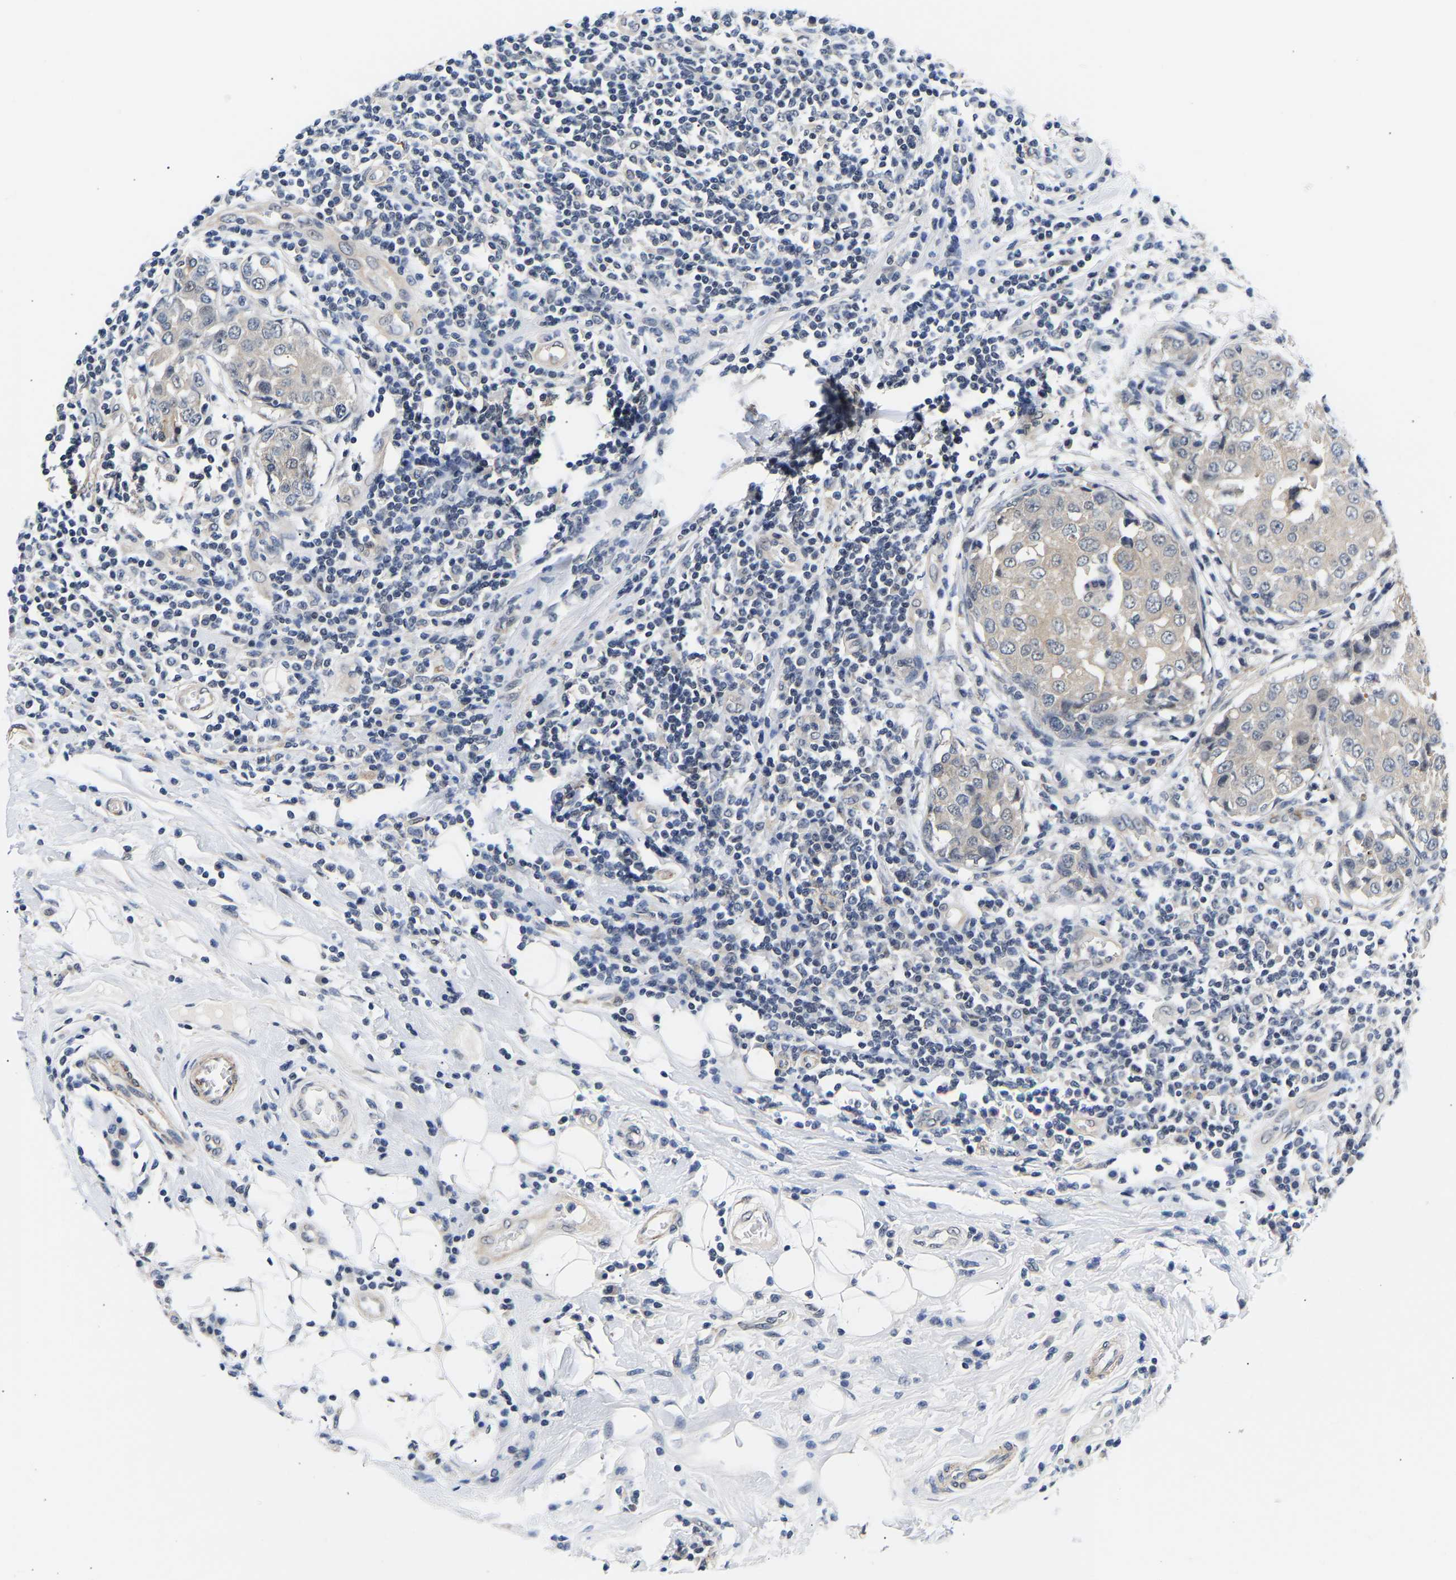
{"staining": {"intensity": "negative", "quantity": "none", "location": "none"}, "tissue": "breast cancer", "cell_type": "Tumor cells", "image_type": "cancer", "snomed": [{"axis": "morphology", "description": "Duct carcinoma"}, {"axis": "topography", "description": "Breast"}], "caption": "Immunohistochemical staining of human breast cancer exhibits no significant staining in tumor cells.", "gene": "METTL16", "patient": {"sex": "female", "age": 27}}